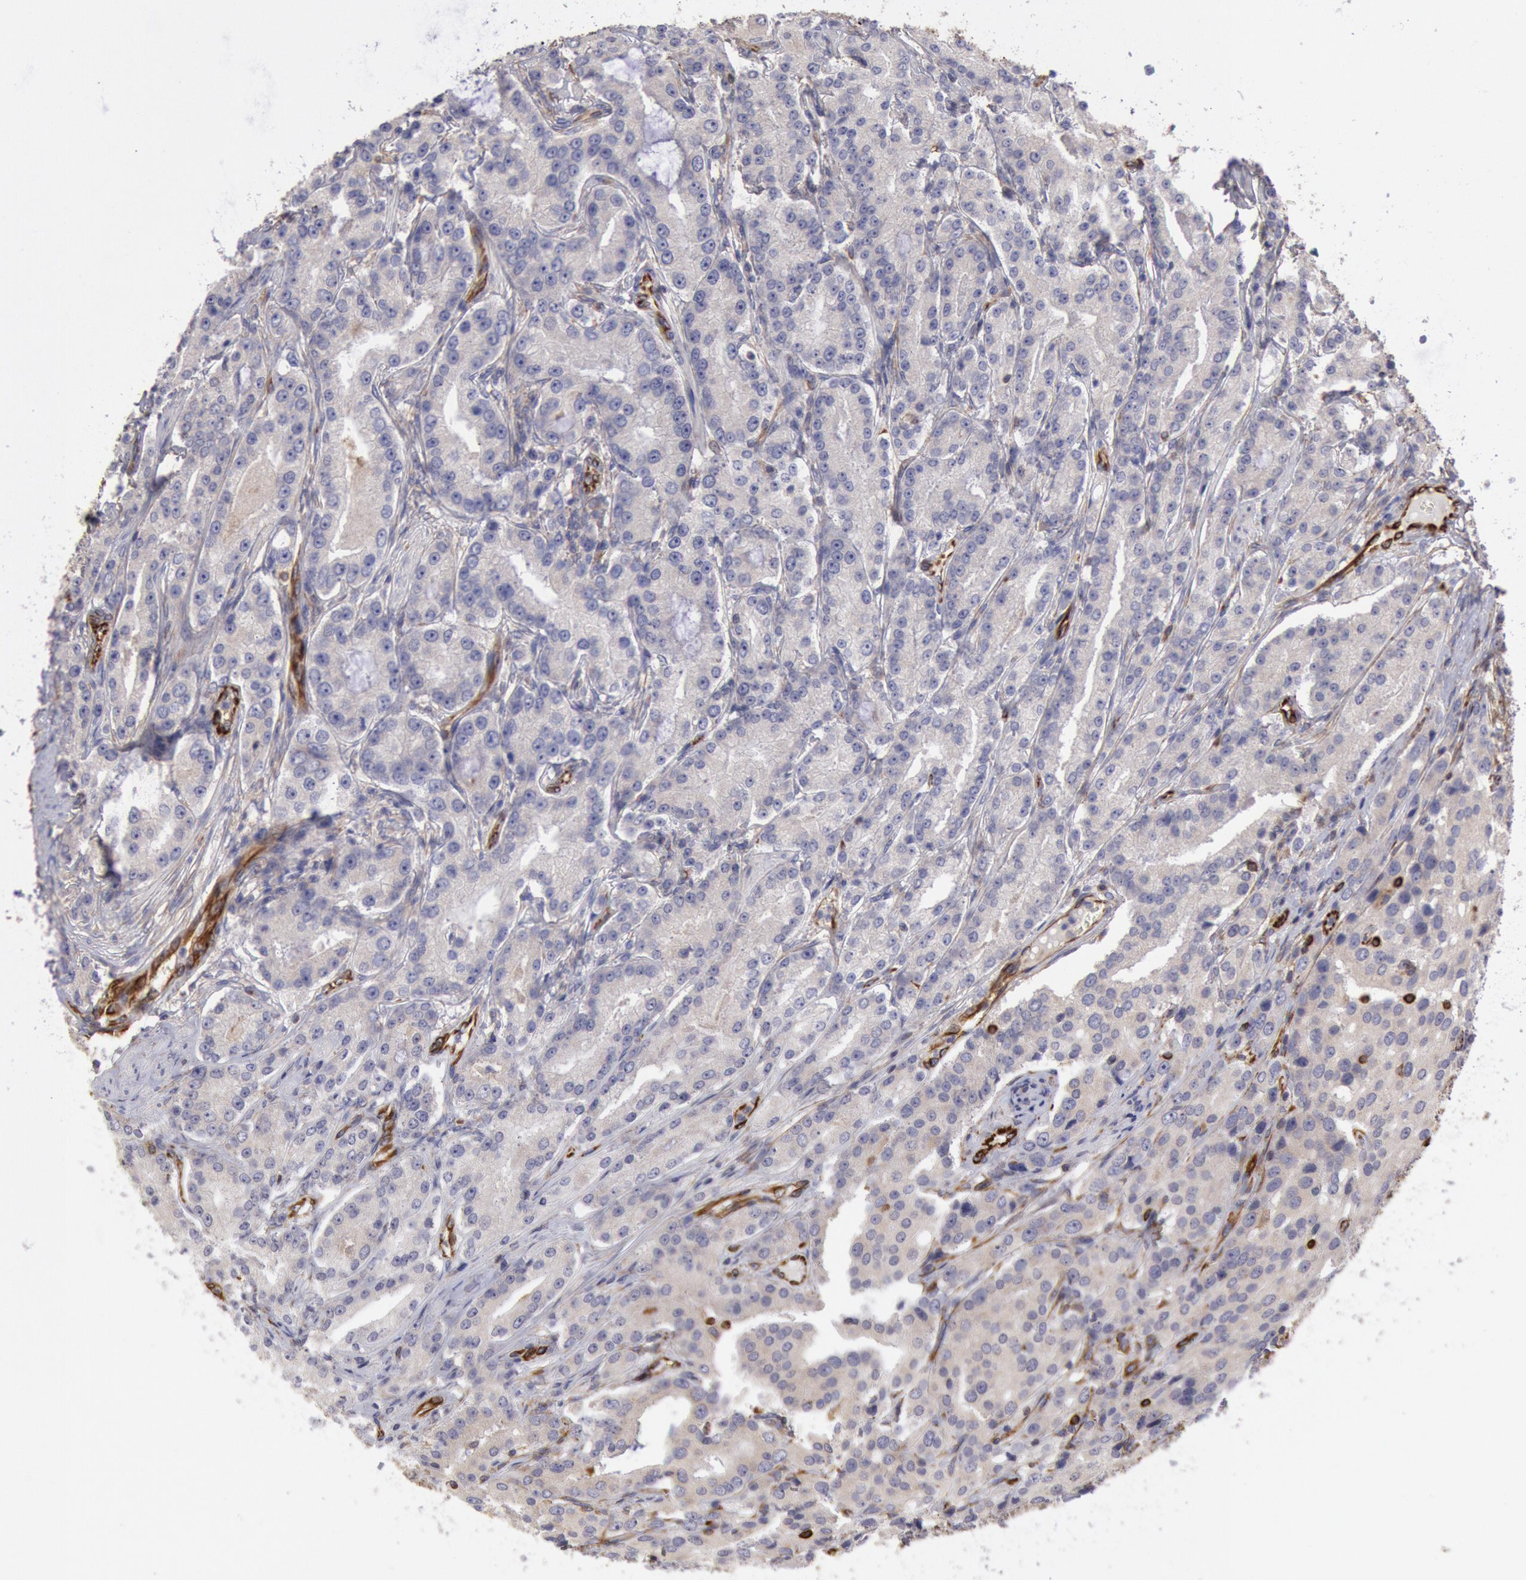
{"staining": {"intensity": "negative", "quantity": "none", "location": "none"}, "tissue": "prostate cancer", "cell_type": "Tumor cells", "image_type": "cancer", "snomed": [{"axis": "morphology", "description": "Adenocarcinoma, Medium grade"}, {"axis": "topography", "description": "Prostate"}], "caption": "IHC photomicrograph of human prostate cancer (medium-grade adenocarcinoma) stained for a protein (brown), which reveals no expression in tumor cells.", "gene": "RNF139", "patient": {"sex": "male", "age": 72}}